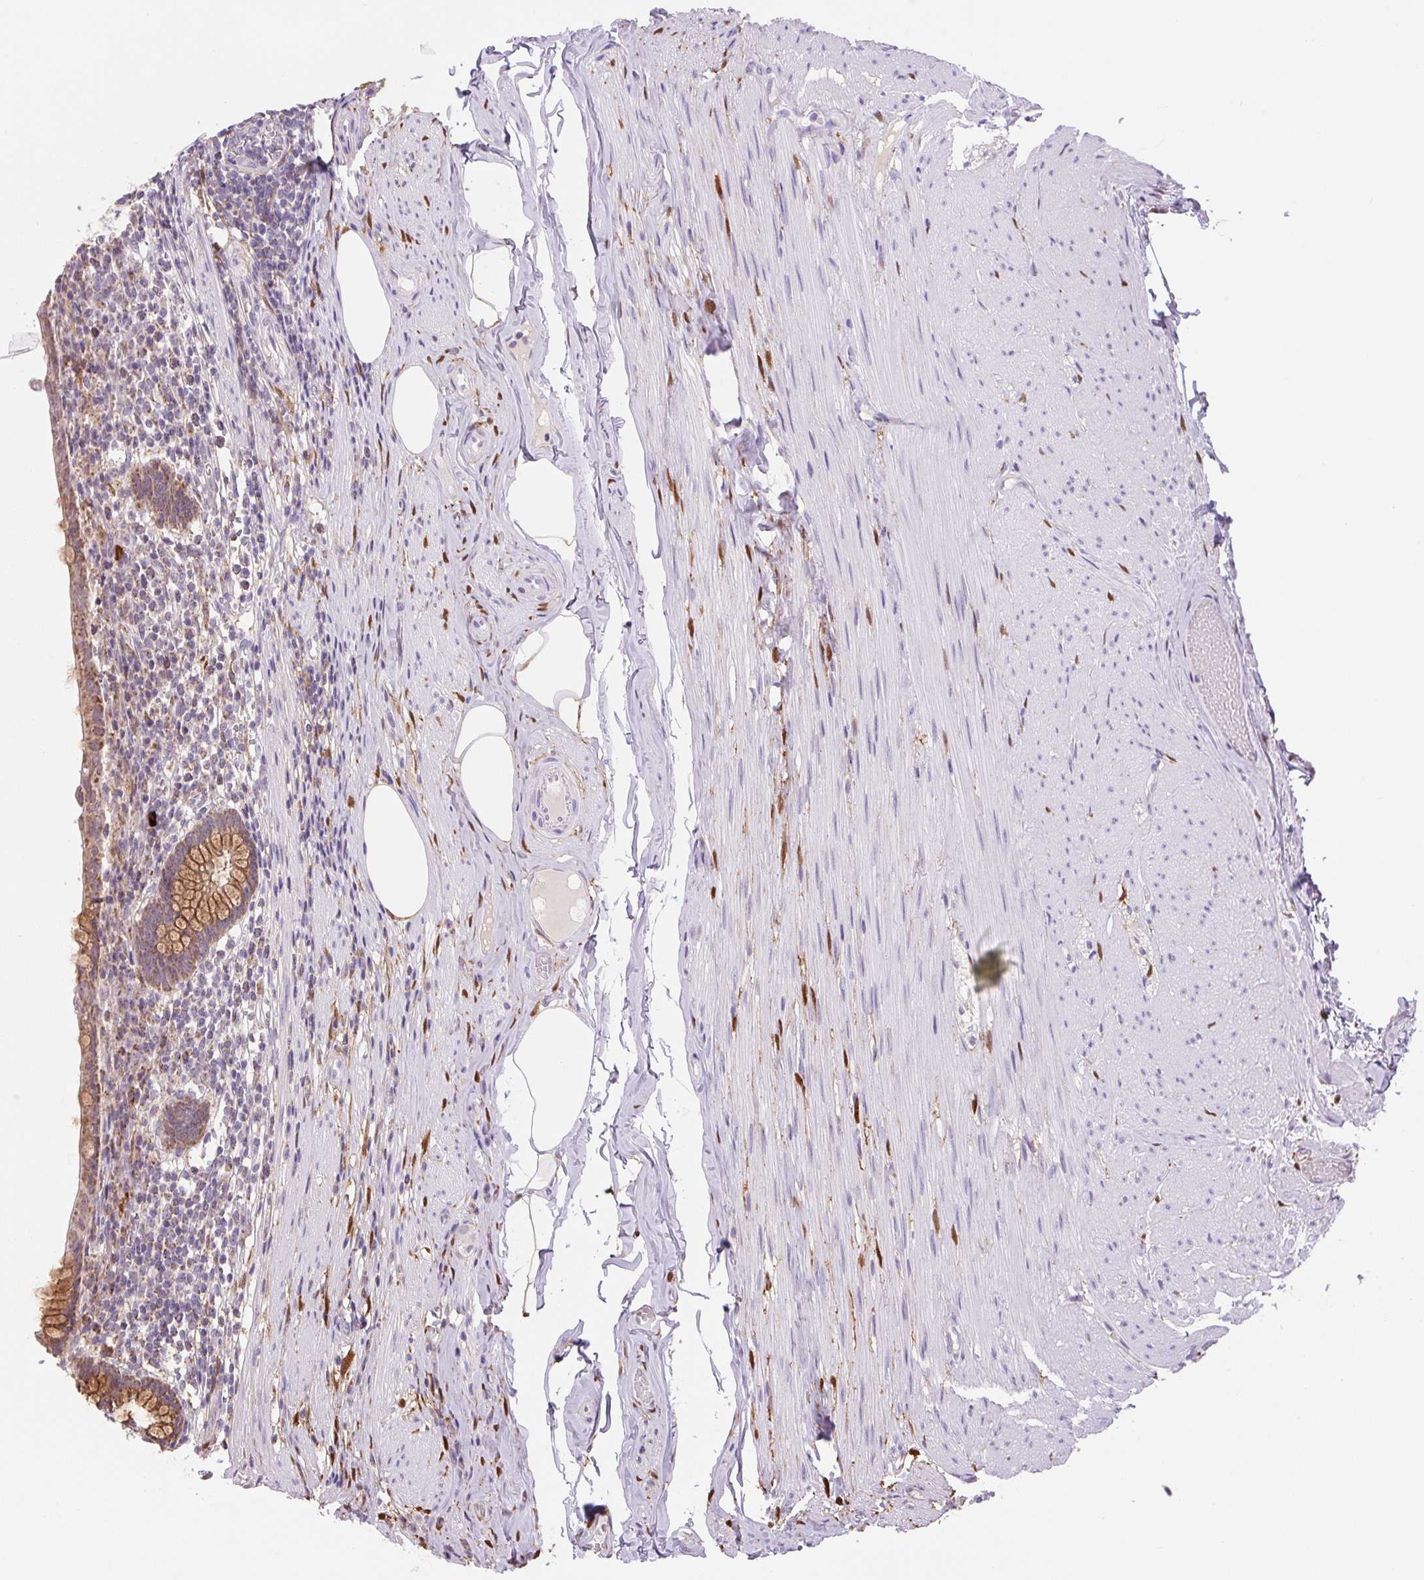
{"staining": {"intensity": "moderate", "quantity": ">75%", "location": "cytoplasmic/membranous"}, "tissue": "appendix", "cell_type": "Glandular cells", "image_type": "normal", "snomed": [{"axis": "morphology", "description": "Normal tissue, NOS"}, {"axis": "topography", "description": "Appendix"}], "caption": "The histopathology image reveals a brown stain indicating the presence of a protein in the cytoplasmic/membranous of glandular cells in appendix. The staining was performed using DAB (3,3'-diaminobenzidine) to visualize the protein expression in brown, while the nuclei were stained in blue with hematoxylin (Magnification: 20x).", "gene": "SGF29", "patient": {"sex": "female", "age": 56}}